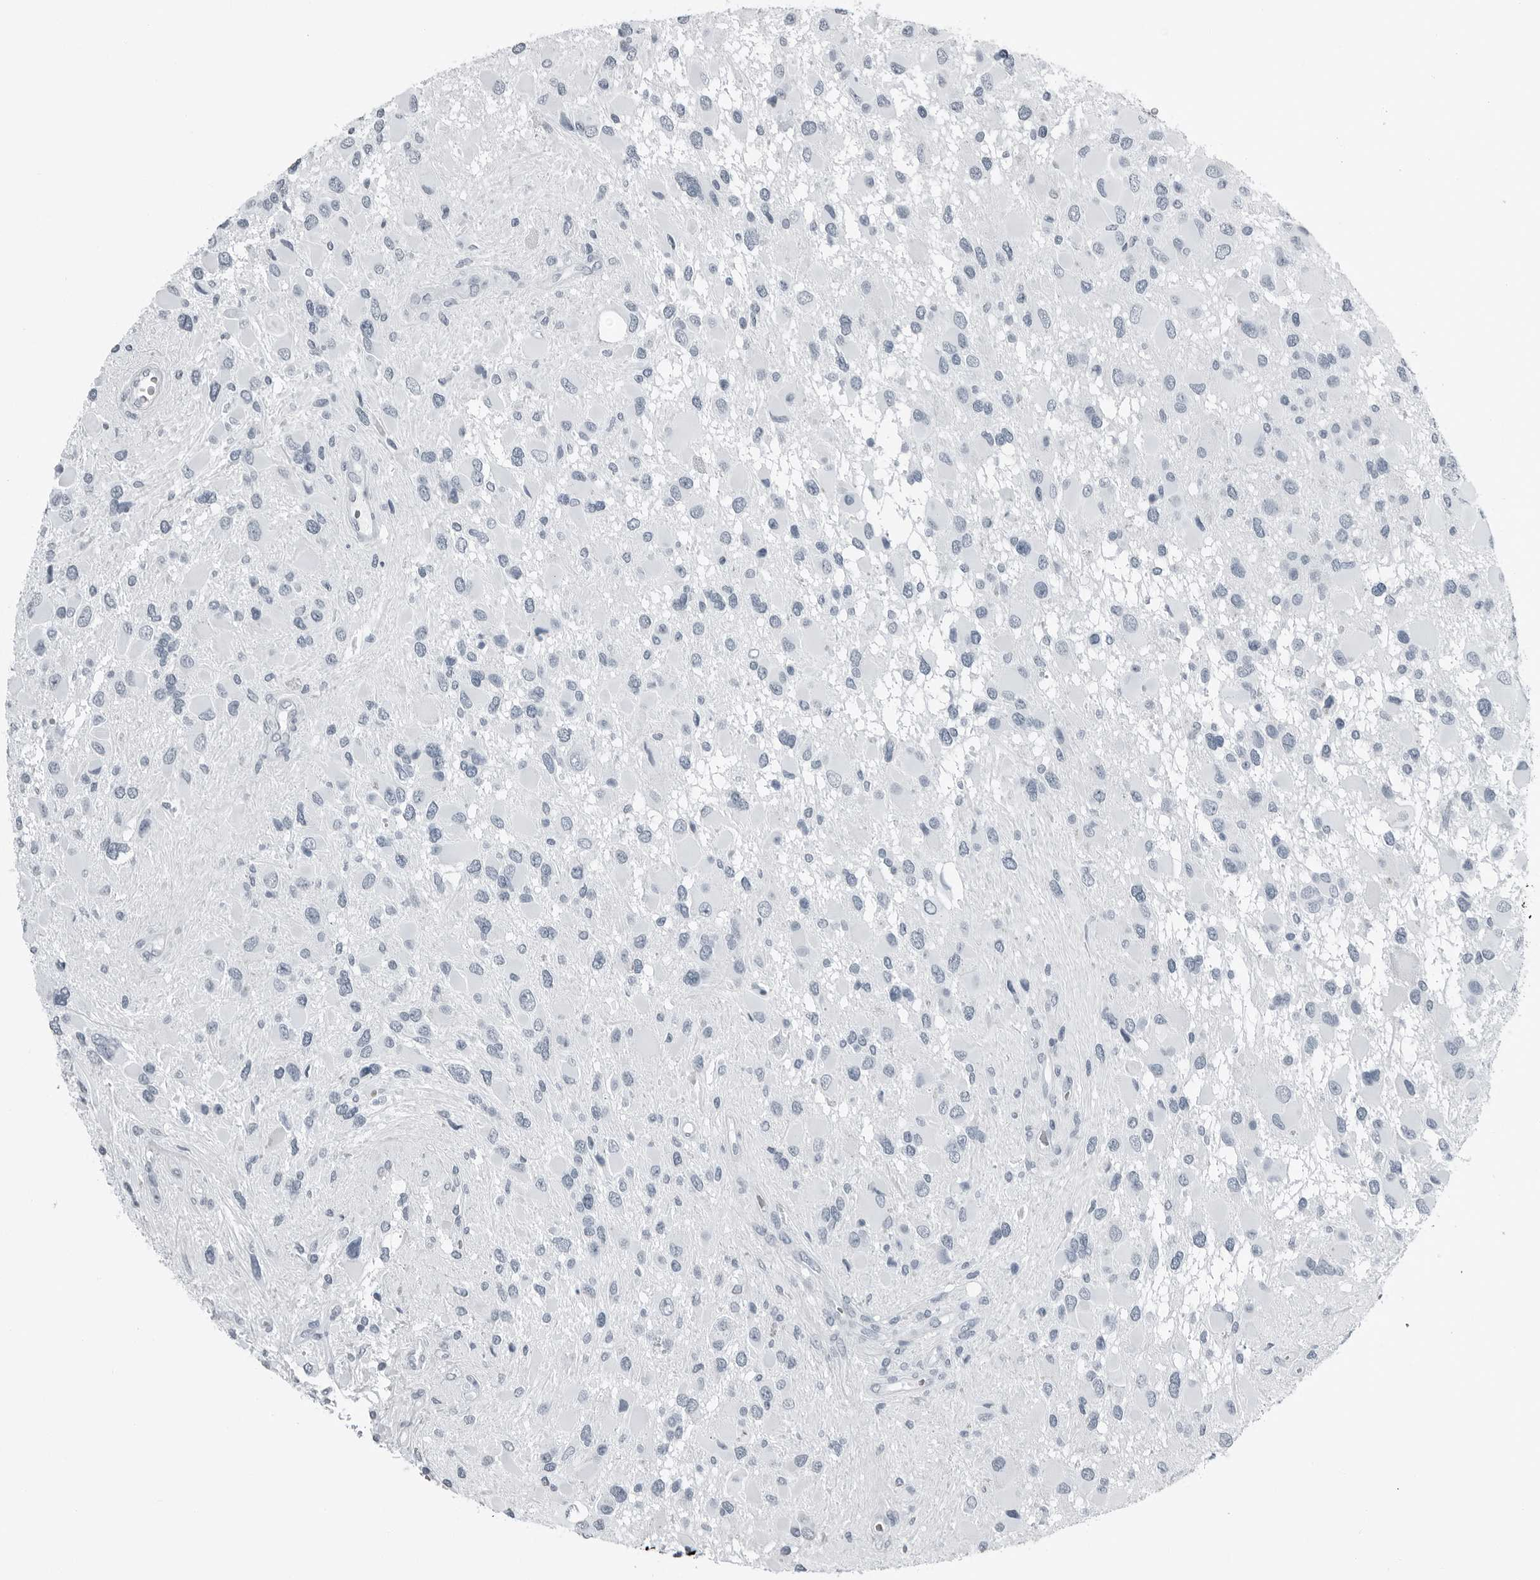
{"staining": {"intensity": "negative", "quantity": "none", "location": "none"}, "tissue": "glioma", "cell_type": "Tumor cells", "image_type": "cancer", "snomed": [{"axis": "morphology", "description": "Glioma, malignant, High grade"}, {"axis": "topography", "description": "Brain"}], "caption": "Immunohistochemistry of human malignant glioma (high-grade) shows no positivity in tumor cells.", "gene": "PRSS1", "patient": {"sex": "male", "age": 53}}